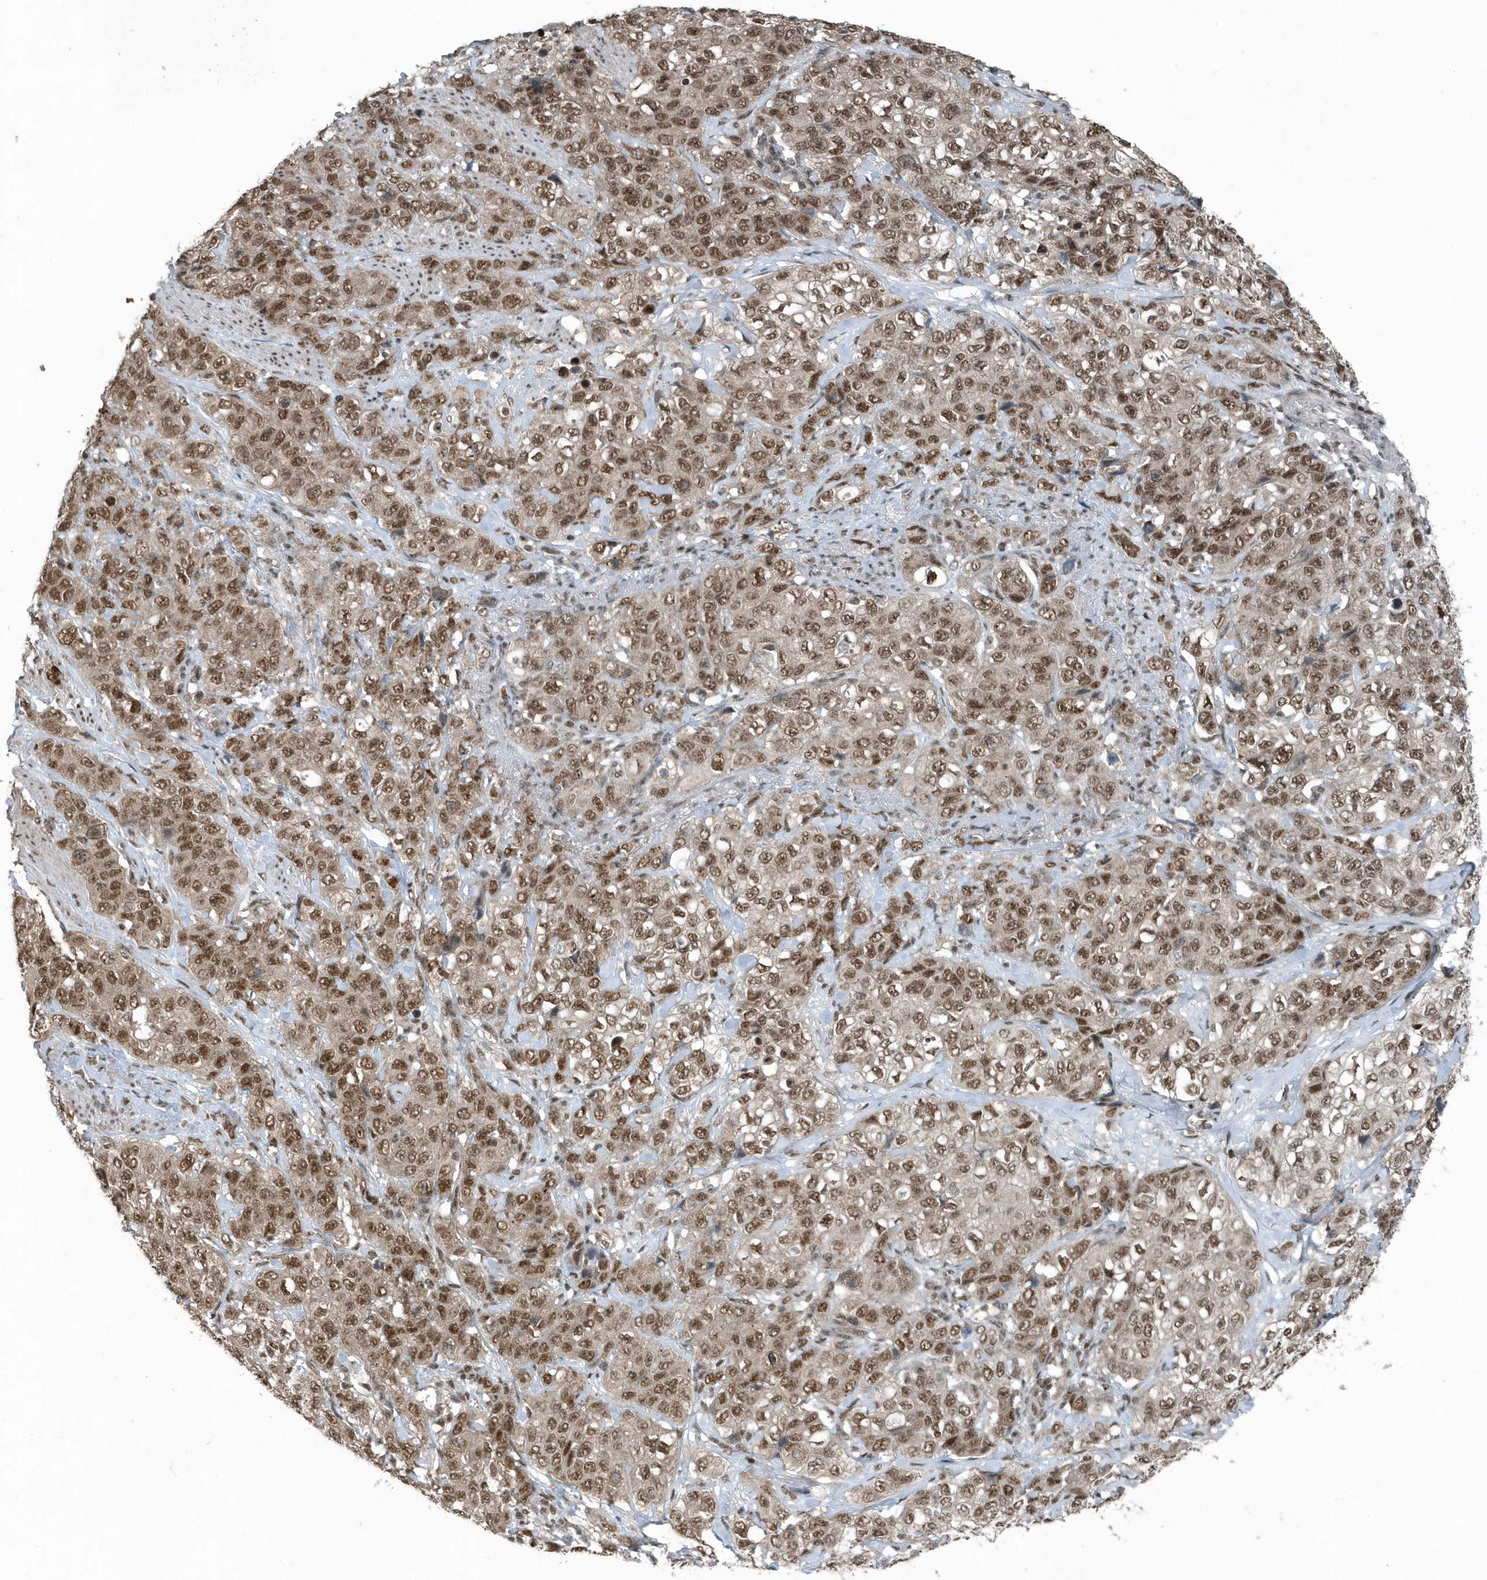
{"staining": {"intensity": "moderate", "quantity": ">75%", "location": "nuclear"}, "tissue": "stomach cancer", "cell_type": "Tumor cells", "image_type": "cancer", "snomed": [{"axis": "morphology", "description": "Adenocarcinoma, NOS"}, {"axis": "topography", "description": "Stomach"}], "caption": "Human adenocarcinoma (stomach) stained with a protein marker exhibits moderate staining in tumor cells.", "gene": "YTHDC1", "patient": {"sex": "male", "age": 48}}